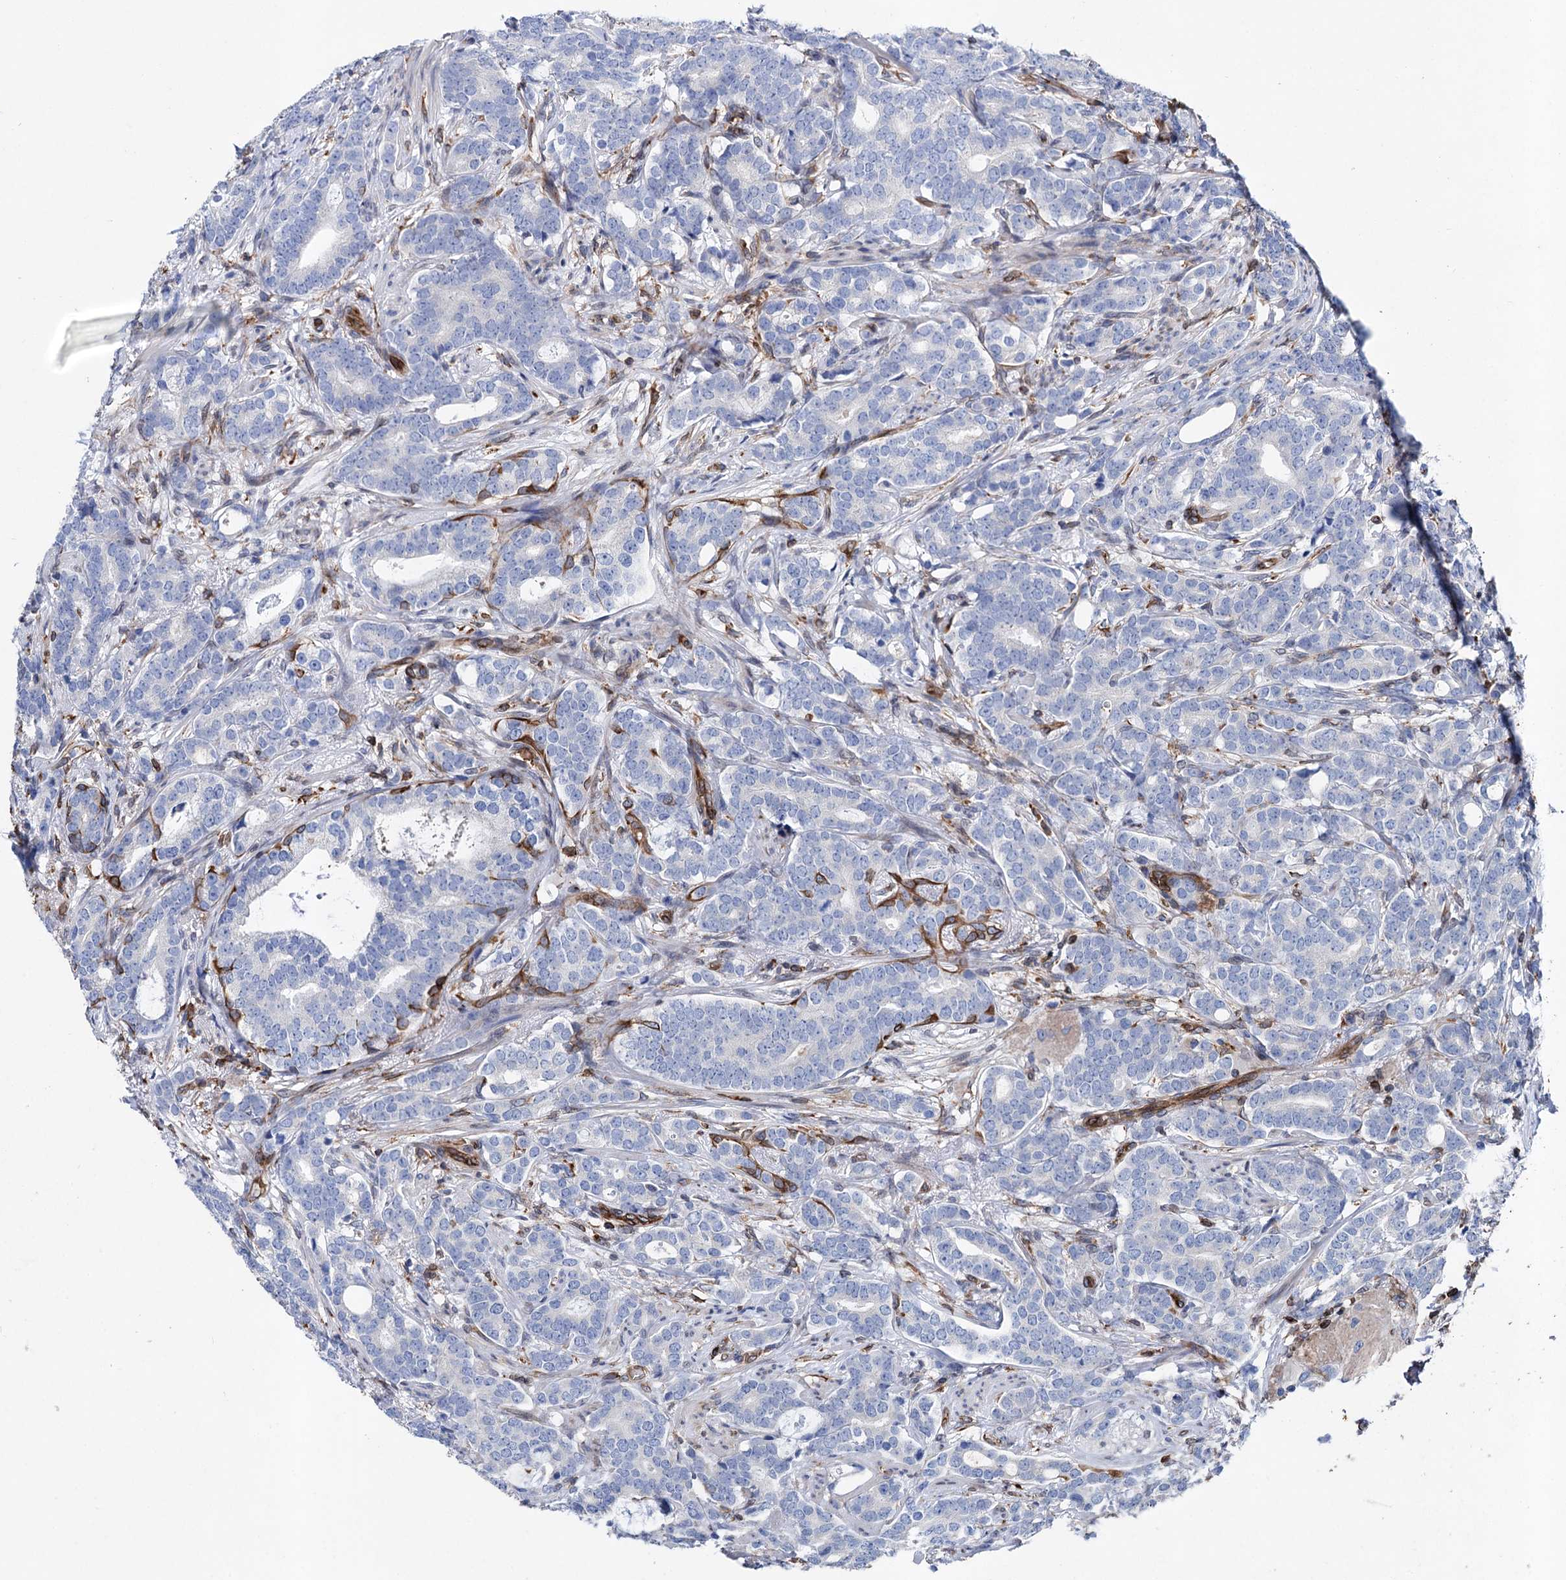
{"staining": {"intensity": "negative", "quantity": "none", "location": "none"}, "tissue": "prostate cancer", "cell_type": "Tumor cells", "image_type": "cancer", "snomed": [{"axis": "morphology", "description": "Adenocarcinoma, Low grade"}, {"axis": "topography", "description": "Prostate"}], "caption": "The image exhibits no staining of tumor cells in prostate cancer.", "gene": "STING1", "patient": {"sex": "male", "age": 71}}